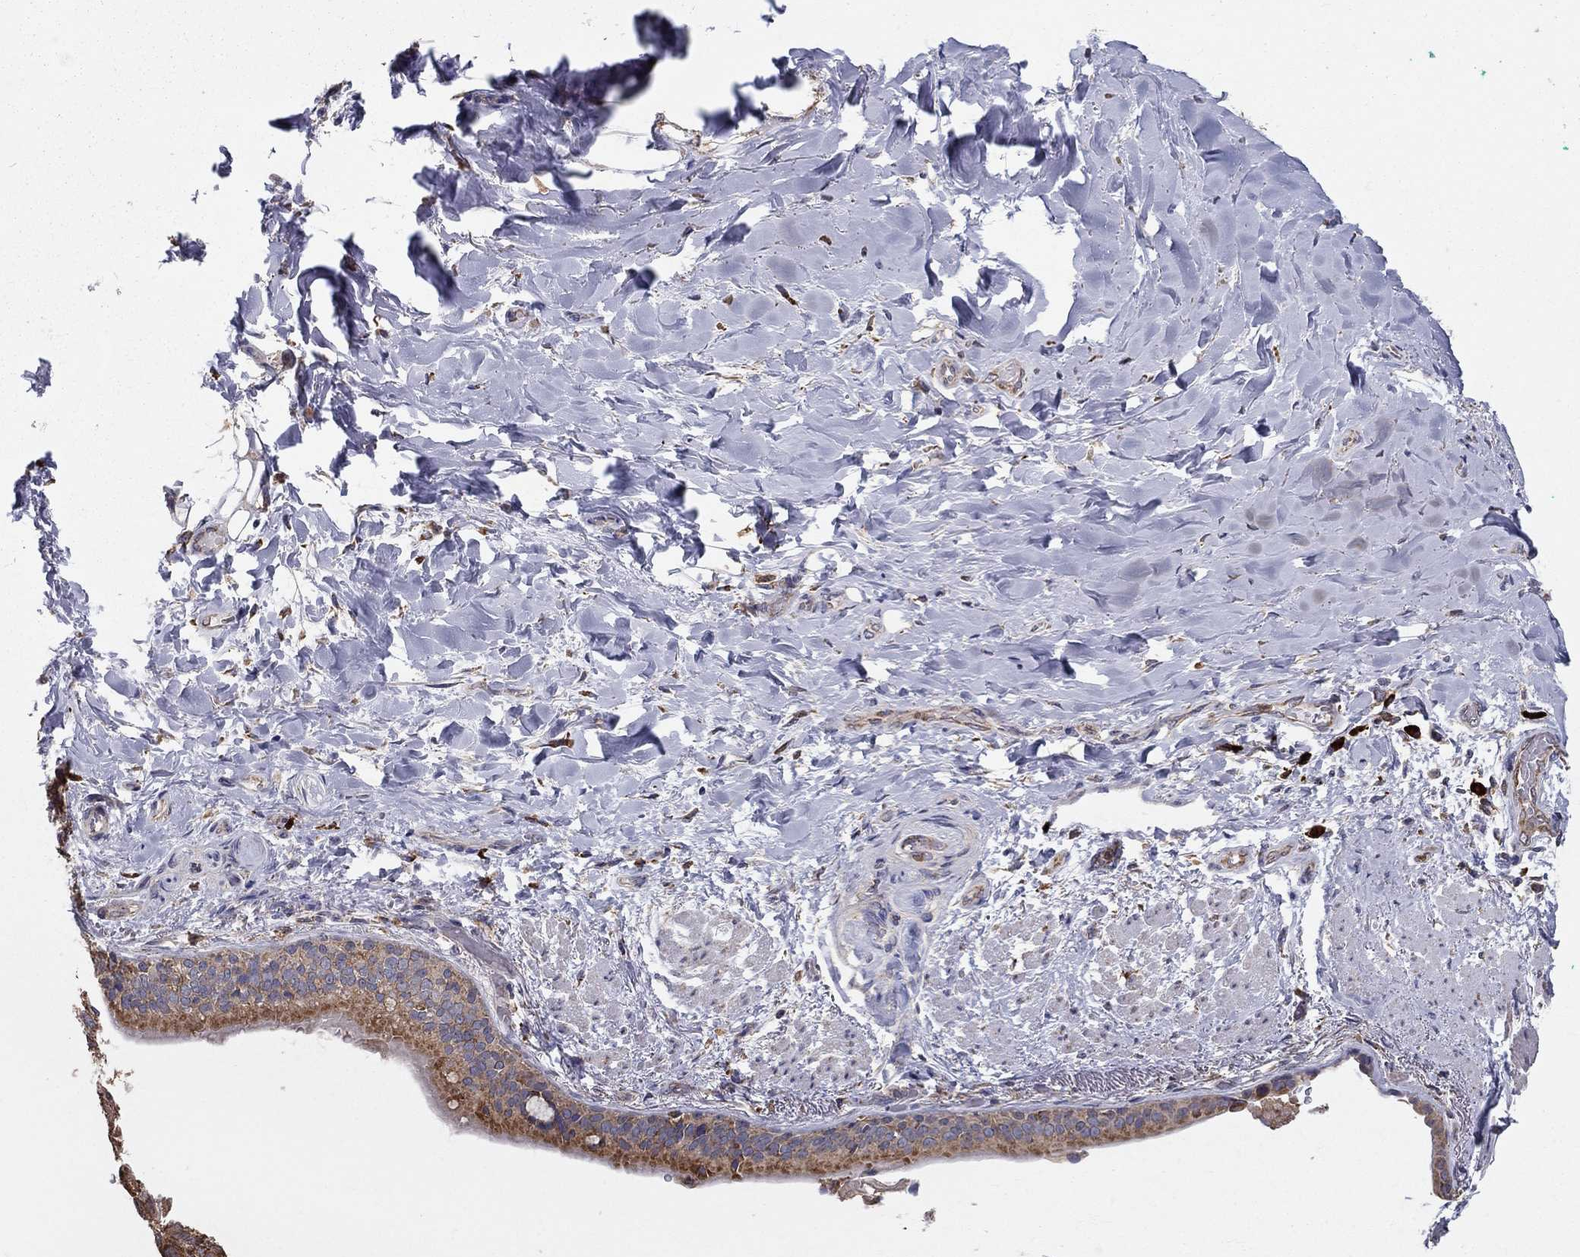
{"staining": {"intensity": "moderate", "quantity": ">75%", "location": "cytoplasmic/membranous"}, "tissue": "lung cancer", "cell_type": "Tumor cells", "image_type": "cancer", "snomed": [{"axis": "morphology", "description": "Squamous cell carcinoma, NOS"}, {"axis": "topography", "description": "Lung"}], "caption": "This is an image of IHC staining of lung cancer, which shows moderate positivity in the cytoplasmic/membranous of tumor cells.", "gene": "PRDX4", "patient": {"sex": "male", "age": 69}}